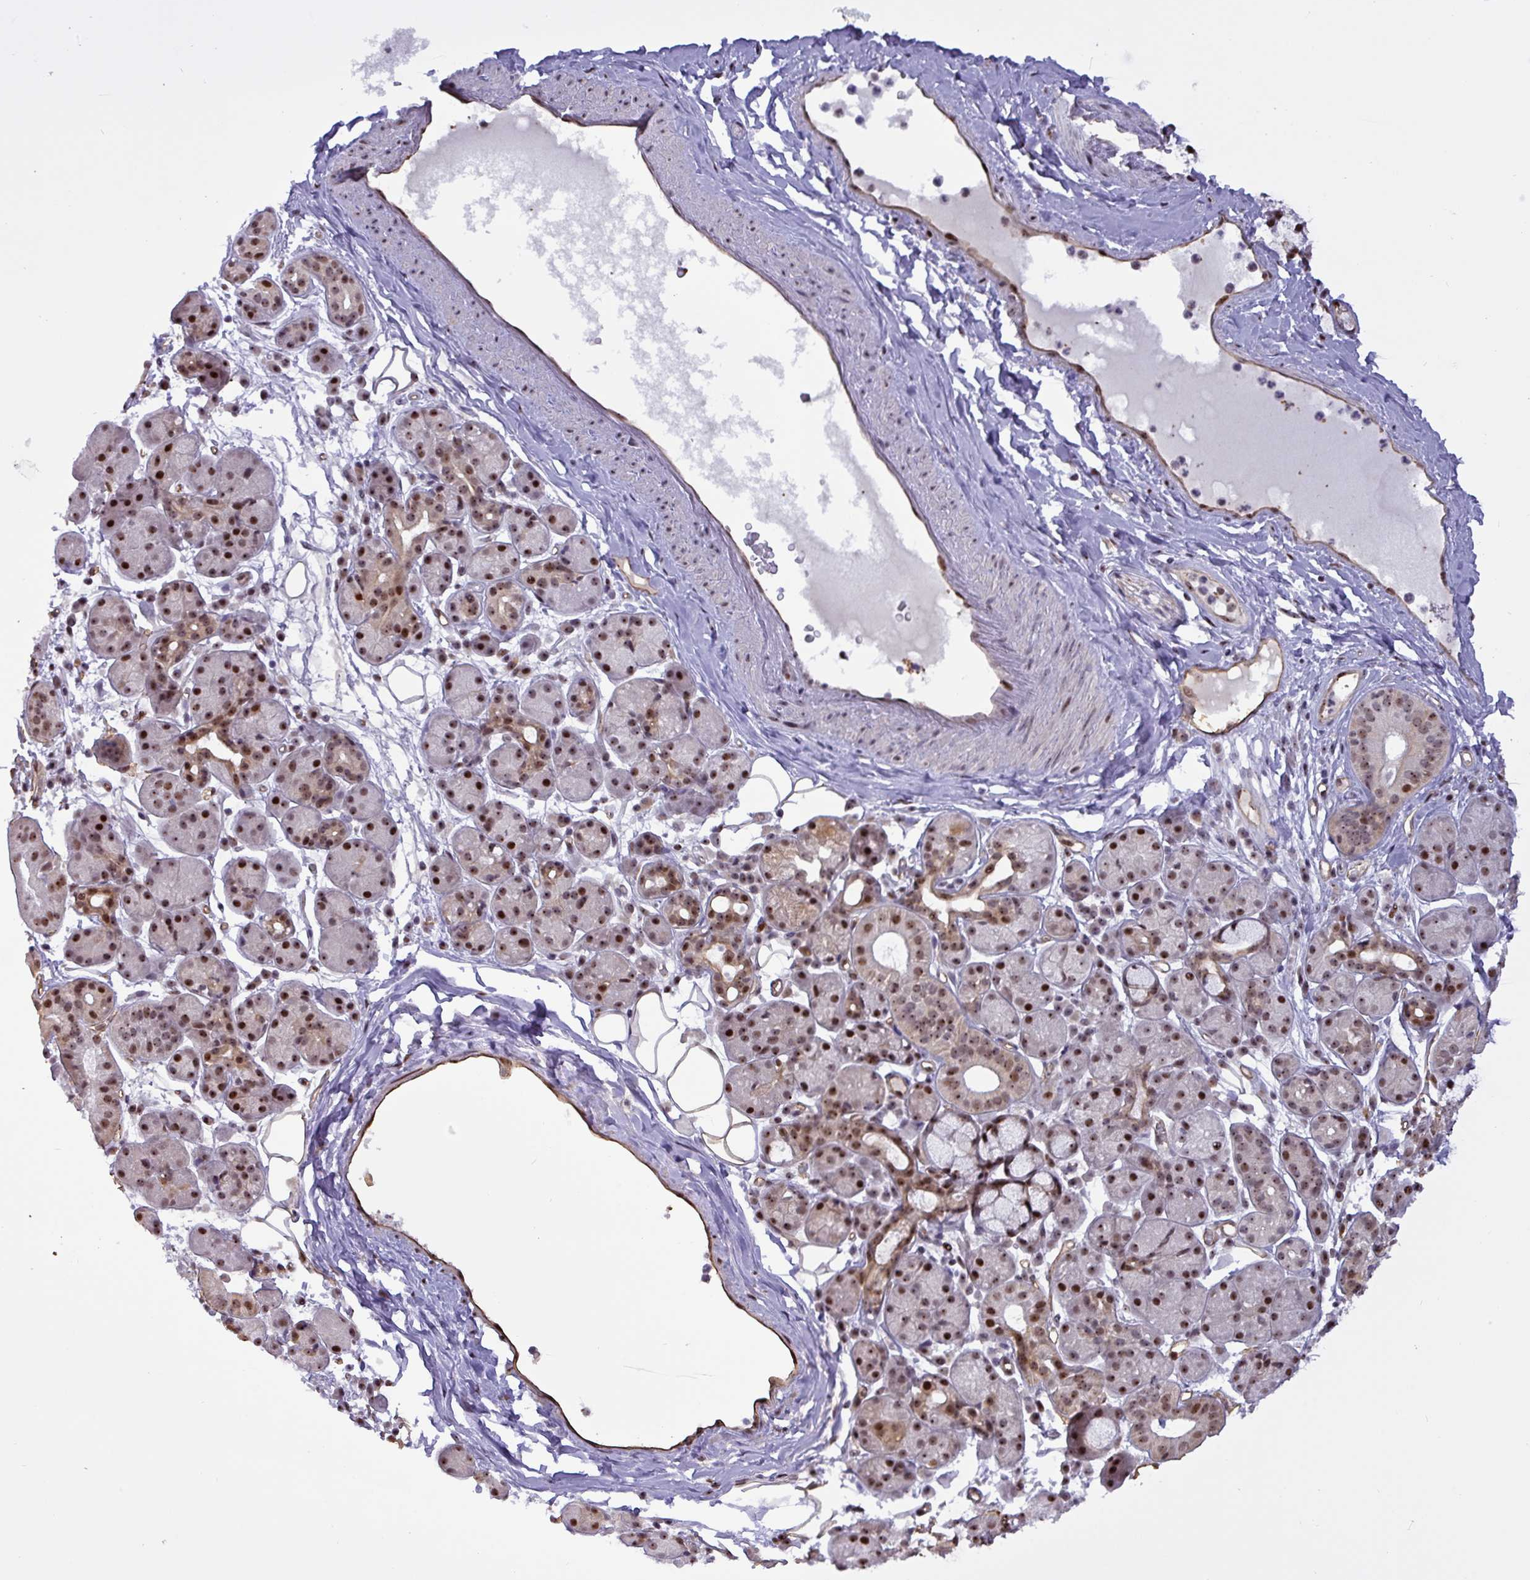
{"staining": {"intensity": "strong", "quantity": ">75%", "location": "nuclear"}, "tissue": "salivary gland", "cell_type": "Glandular cells", "image_type": "normal", "snomed": [{"axis": "morphology", "description": "Squamous cell carcinoma, NOS"}, {"axis": "topography", "description": "Skin"}, {"axis": "topography", "description": "Head-Neck"}], "caption": "Unremarkable salivary gland demonstrates strong nuclear expression in approximately >75% of glandular cells.", "gene": "RRN3", "patient": {"sex": "male", "age": 80}}